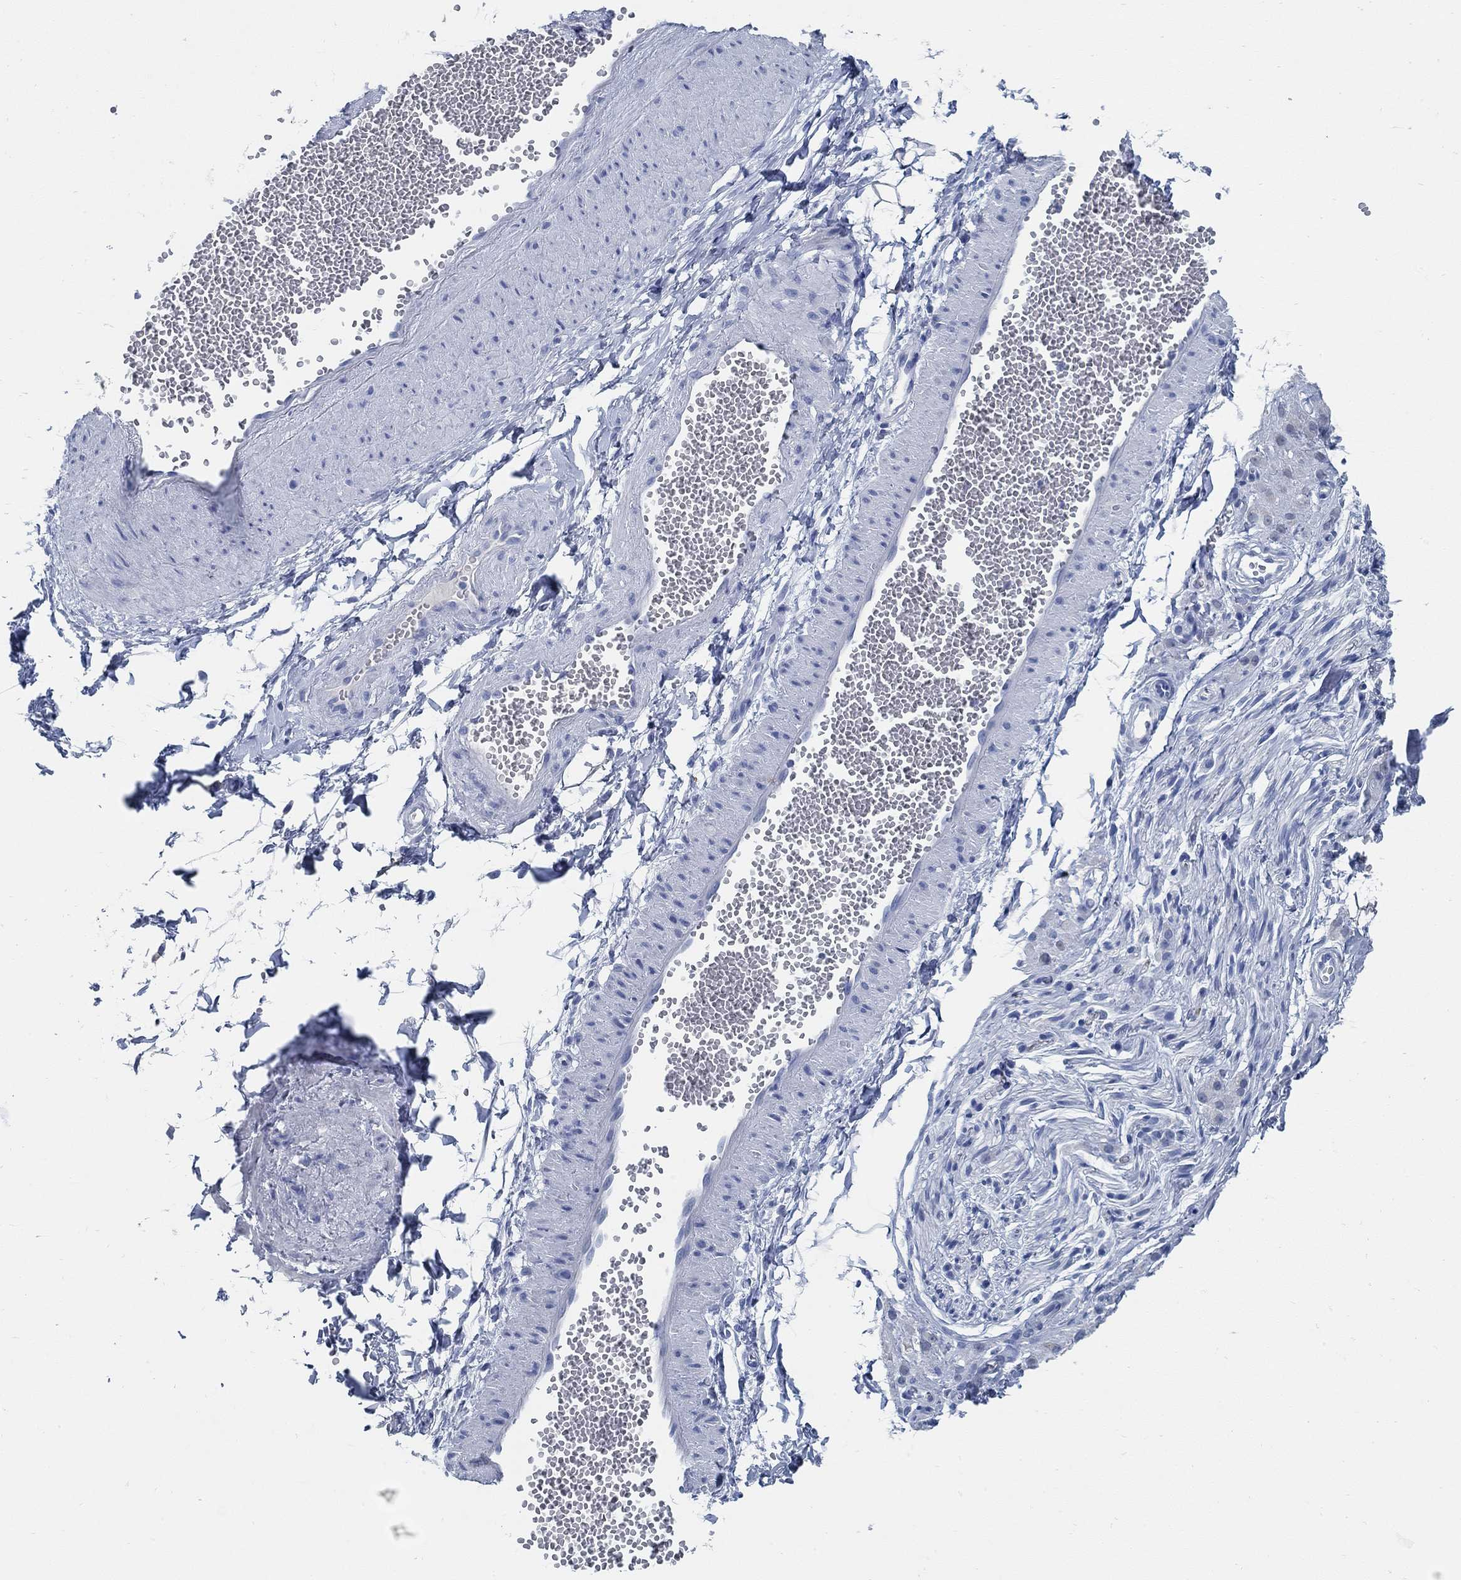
{"staining": {"intensity": "negative", "quantity": "none", "location": "none"}, "tissue": "adipose tissue", "cell_type": "Adipocytes", "image_type": "normal", "snomed": [{"axis": "morphology", "description": "Normal tissue, NOS"}, {"axis": "topography", "description": "Smooth muscle"}, {"axis": "topography", "description": "Peripheral nerve tissue"}], "caption": "DAB immunohistochemical staining of unremarkable human adipose tissue reveals no significant staining in adipocytes.", "gene": "SLC45A1", "patient": {"sex": "male", "age": 22}}